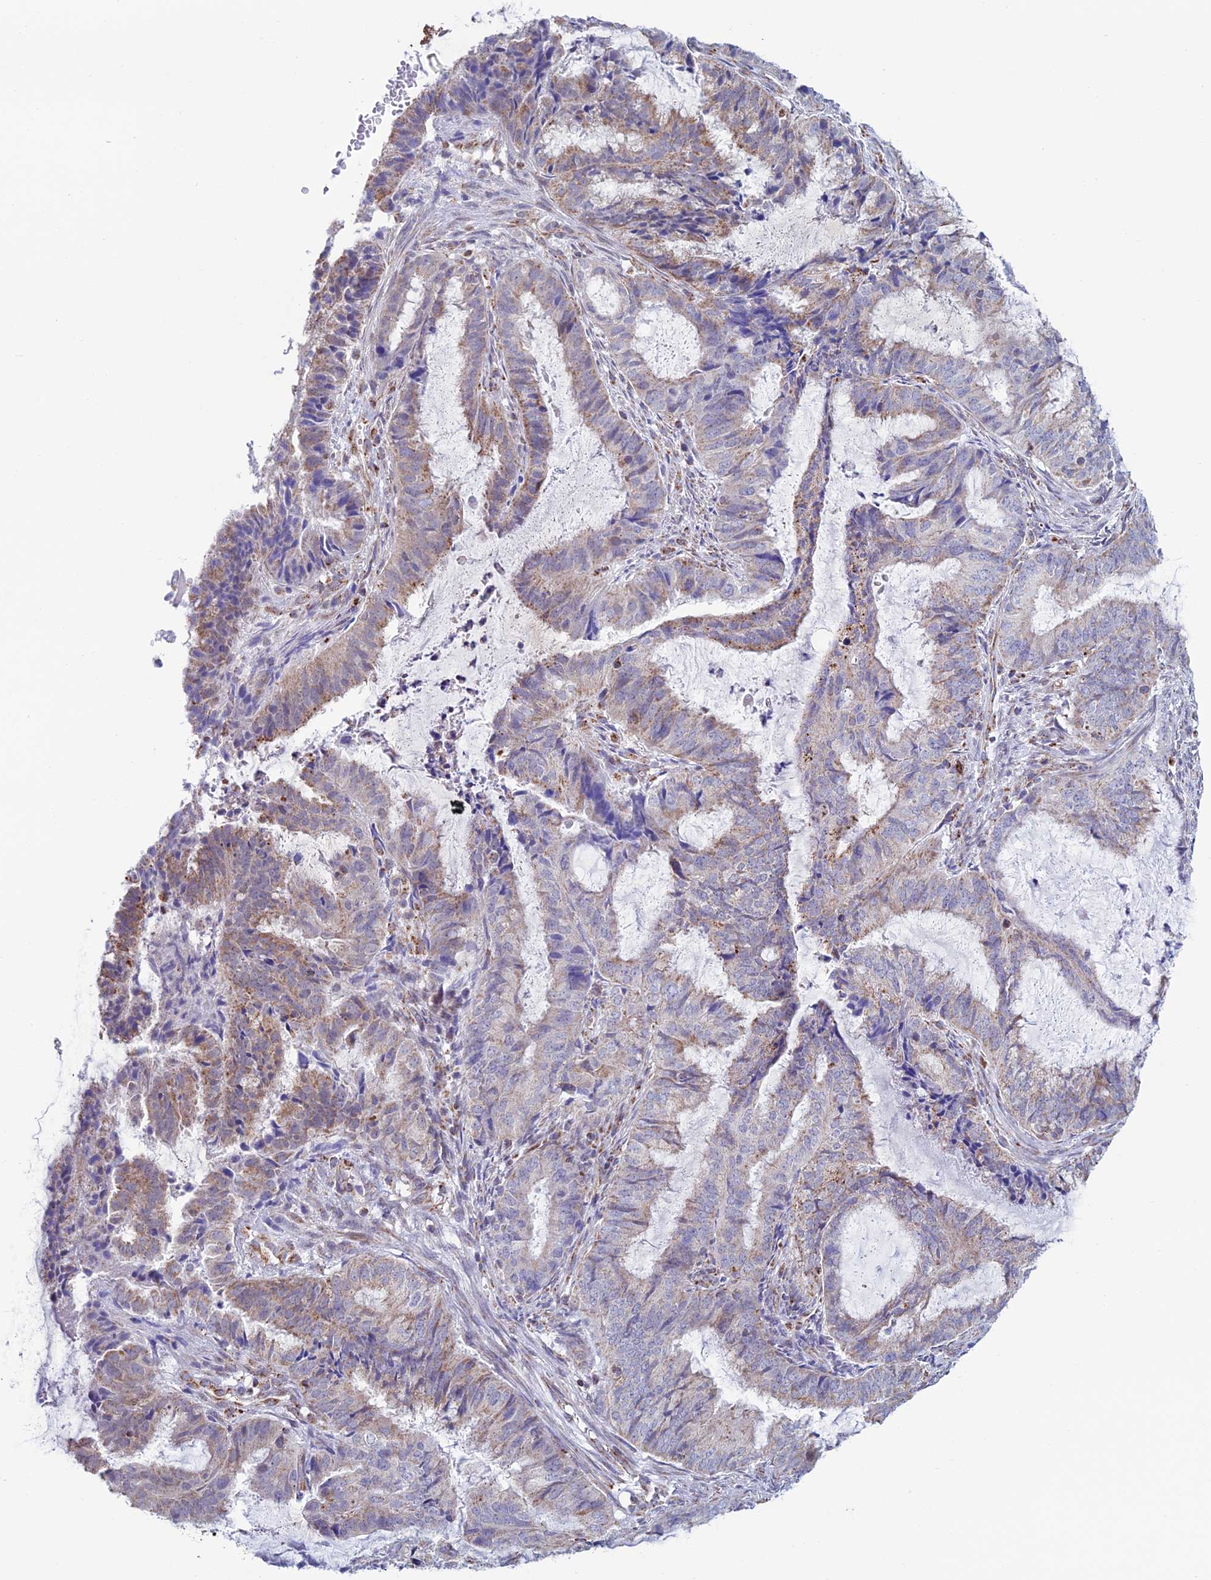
{"staining": {"intensity": "weak", "quantity": "25%-75%", "location": "cytoplasmic/membranous"}, "tissue": "endometrial cancer", "cell_type": "Tumor cells", "image_type": "cancer", "snomed": [{"axis": "morphology", "description": "Adenocarcinoma, NOS"}, {"axis": "topography", "description": "Endometrium"}], "caption": "Human endometrial cancer (adenocarcinoma) stained with a brown dye demonstrates weak cytoplasmic/membranous positive expression in approximately 25%-75% of tumor cells.", "gene": "ZNG1B", "patient": {"sex": "female", "age": 51}}